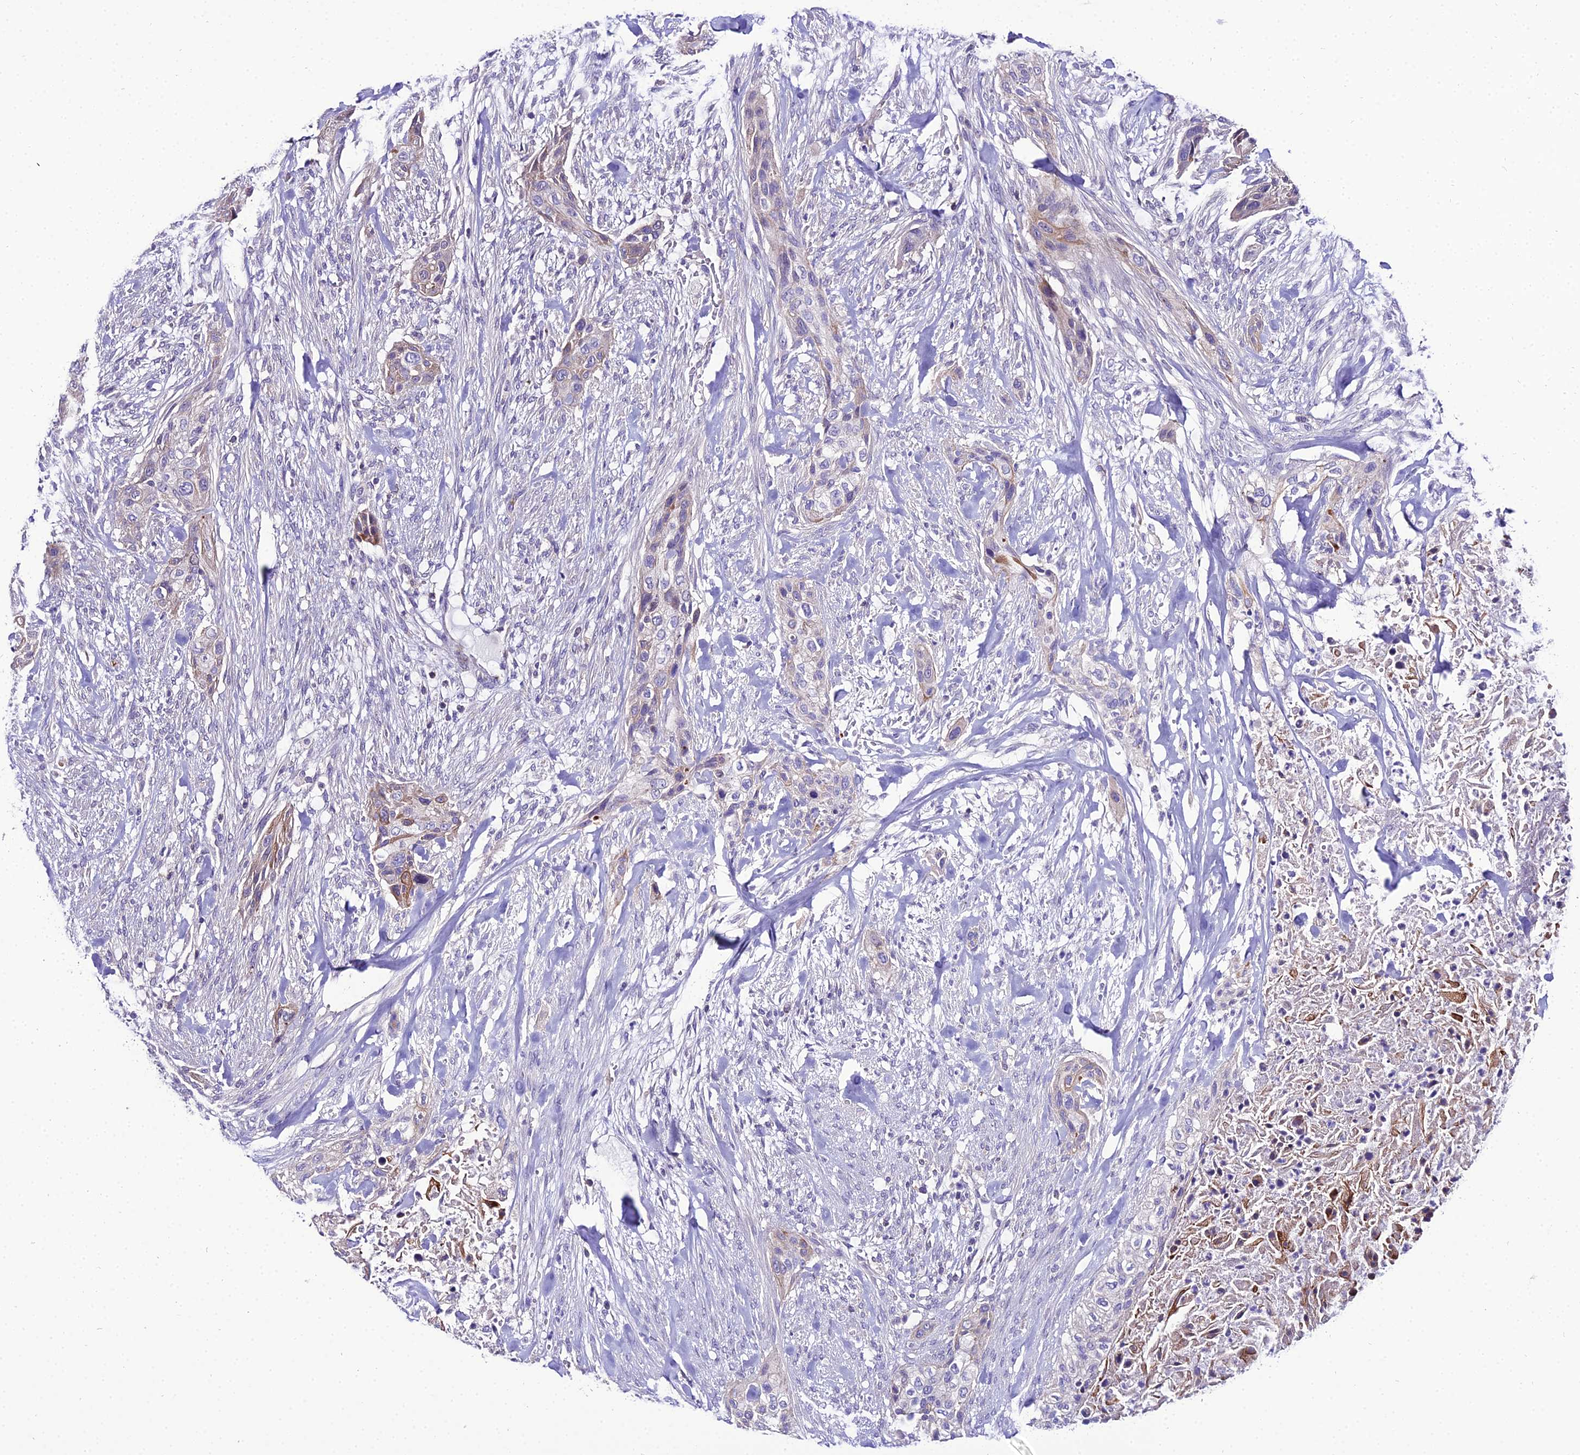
{"staining": {"intensity": "weak", "quantity": "<25%", "location": "cytoplasmic/membranous"}, "tissue": "urothelial cancer", "cell_type": "Tumor cells", "image_type": "cancer", "snomed": [{"axis": "morphology", "description": "Urothelial carcinoma, High grade"}, {"axis": "topography", "description": "Urinary bladder"}], "caption": "This is a image of IHC staining of urothelial cancer, which shows no expression in tumor cells.", "gene": "SHQ1", "patient": {"sex": "male", "age": 35}}